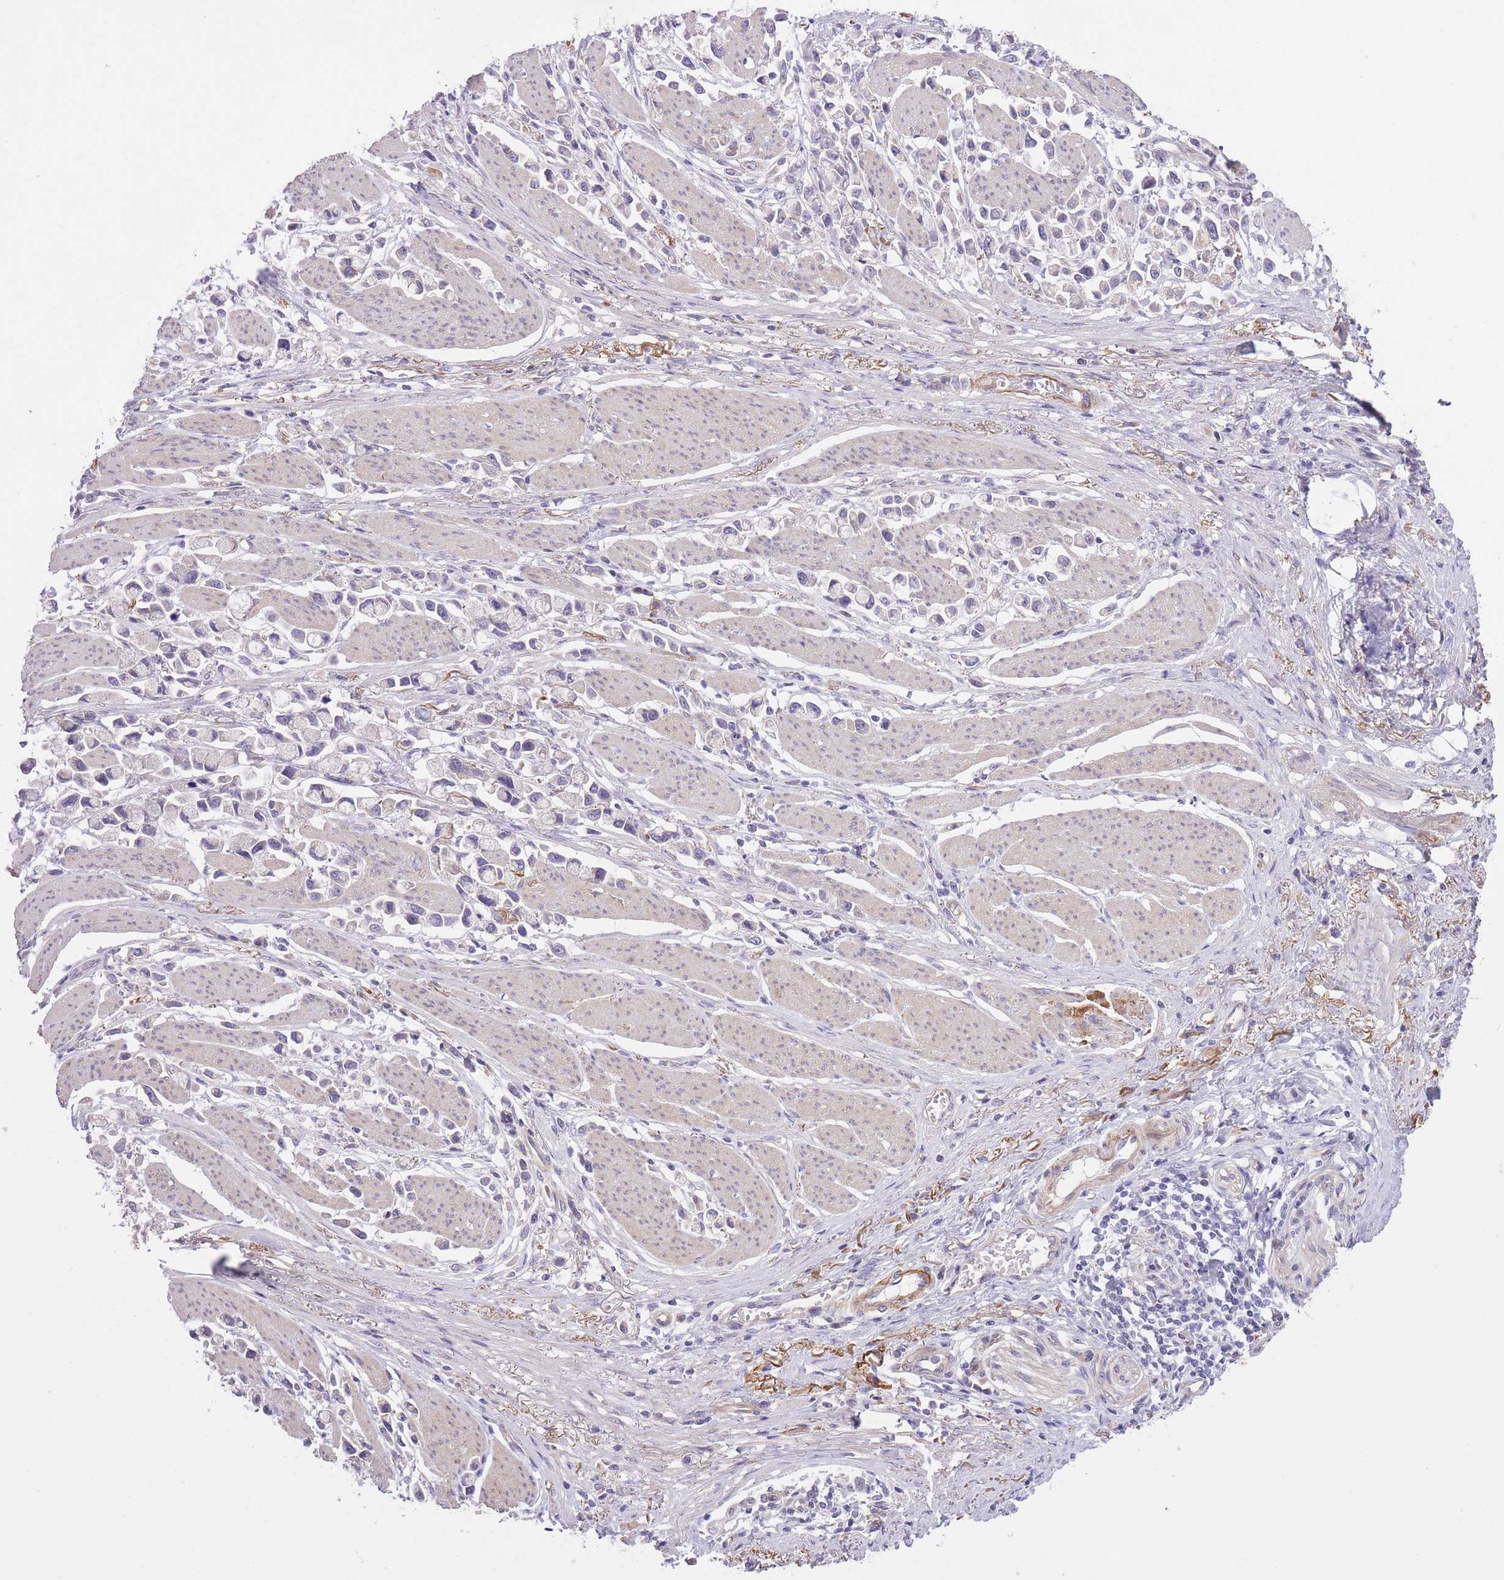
{"staining": {"intensity": "negative", "quantity": "none", "location": "none"}, "tissue": "stomach cancer", "cell_type": "Tumor cells", "image_type": "cancer", "snomed": [{"axis": "morphology", "description": "Adenocarcinoma, NOS"}, {"axis": "topography", "description": "Stomach"}], "caption": "This is an immunohistochemistry micrograph of human stomach cancer. There is no expression in tumor cells.", "gene": "REV1", "patient": {"sex": "female", "age": 81}}